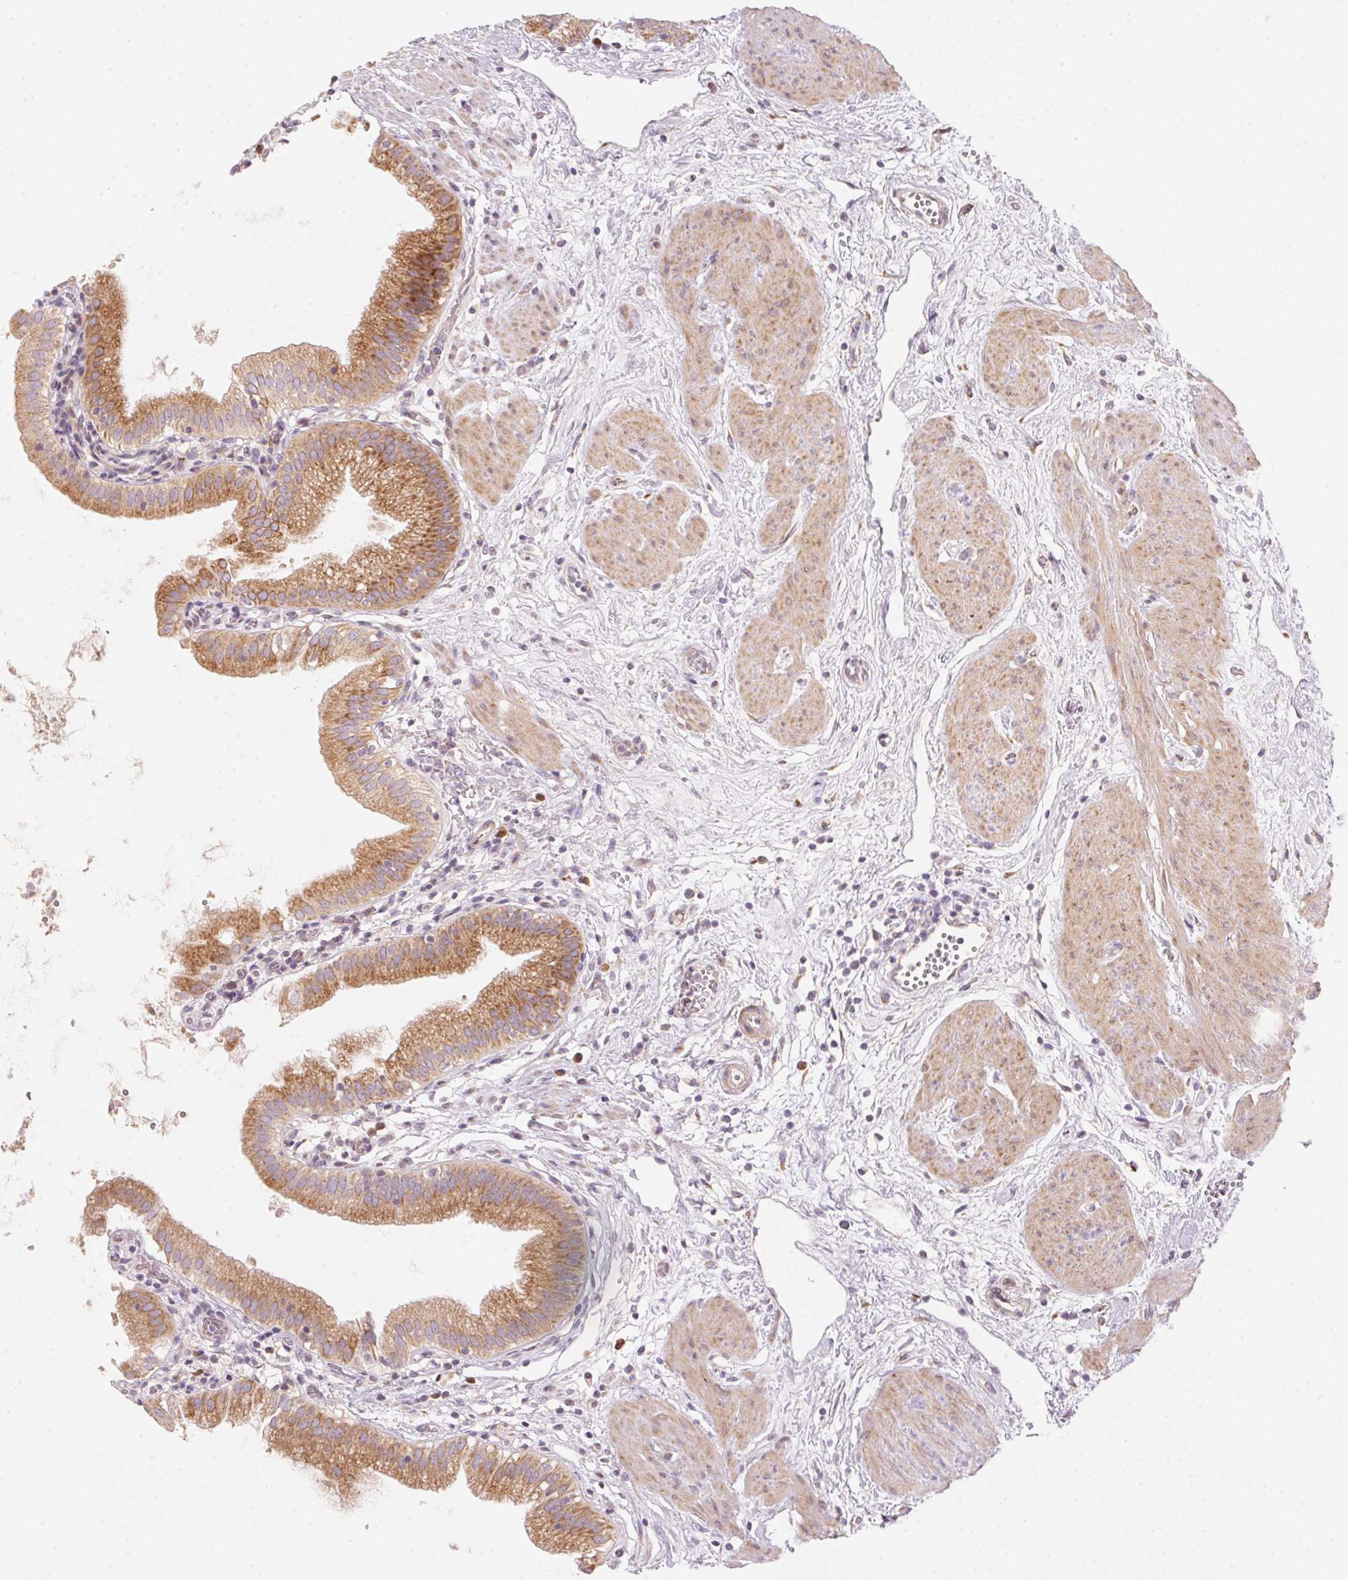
{"staining": {"intensity": "moderate", "quantity": ">75%", "location": "cytoplasmic/membranous"}, "tissue": "gallbladder", "cell_type": "Glandular cells", "image_type": "normal", "snomed": [{"axis": "morphology", "description": "Normal tissue, NOS"}, {"axis": "topography", "description": "Gallbladder"}], "caption": "A histopathology image showing moderate cytoplasmic/membranous positivity in about >75% of glandular cells in normal gallbladder, as visualized by brown immunohistochemical staining.", "gene": "BLOC1S2", "patient": {"sex": "female", "age": 65}}